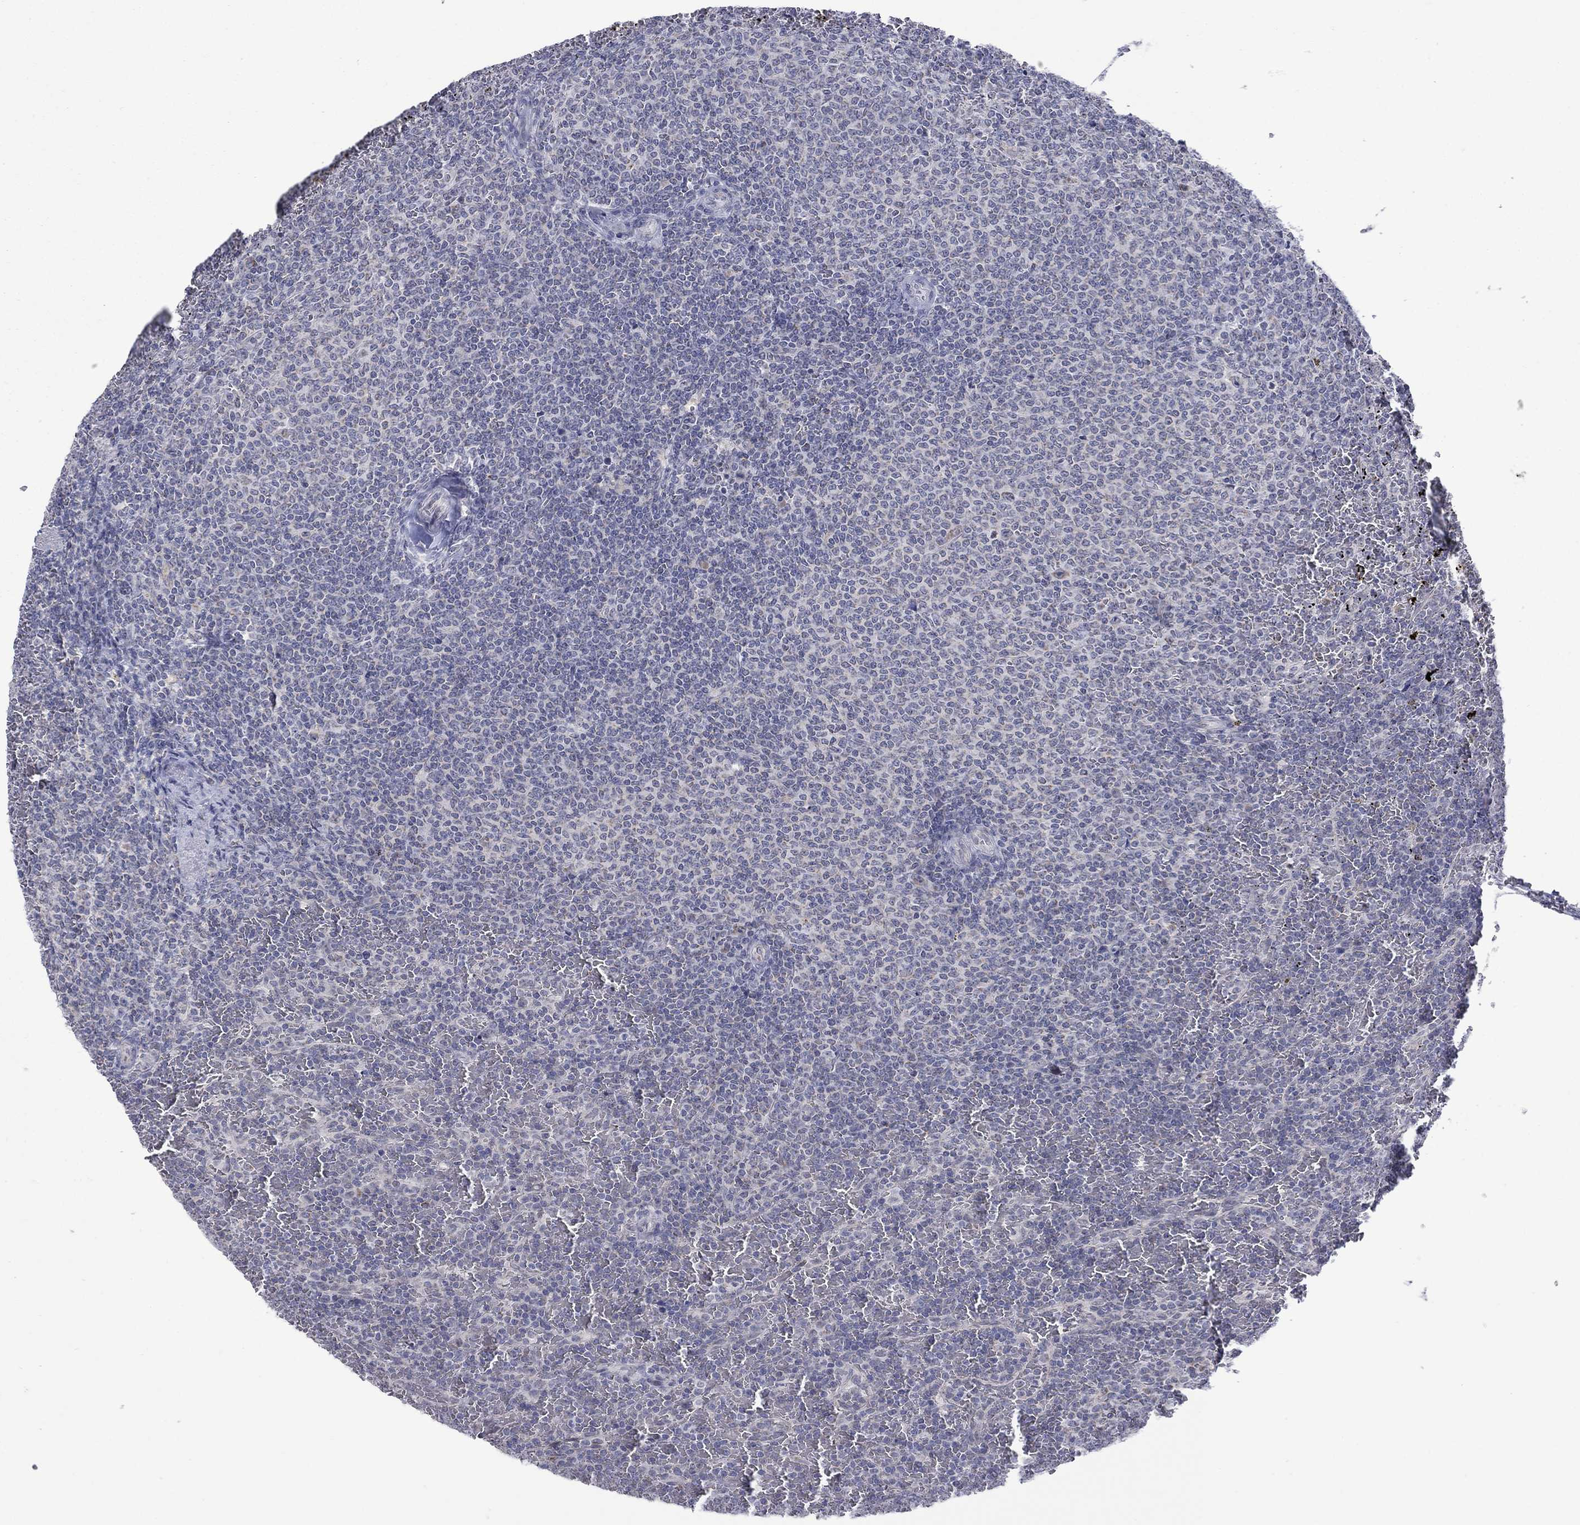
{"staining": {"intensity": "negative", "quantity": "none", "location": "none"}, "tissue": "lymphoma", "cell_type": "Tumor cells", "image_type": "cancer", "snomed": [{"axis": "morphology", "description": "Malignant lymphoma, non-Hodgkin's type, Low grade"}, {"axis": "topography", "description": "Spleen"}], "caption": "Human malignant lymphoma, non-Hodgkin's type (low-grade) stained for a protein using IHC exhibits no positivity in tumor cells.", "gene": "KCNJ16", "patient": {"sex": "female", "age": 77}}